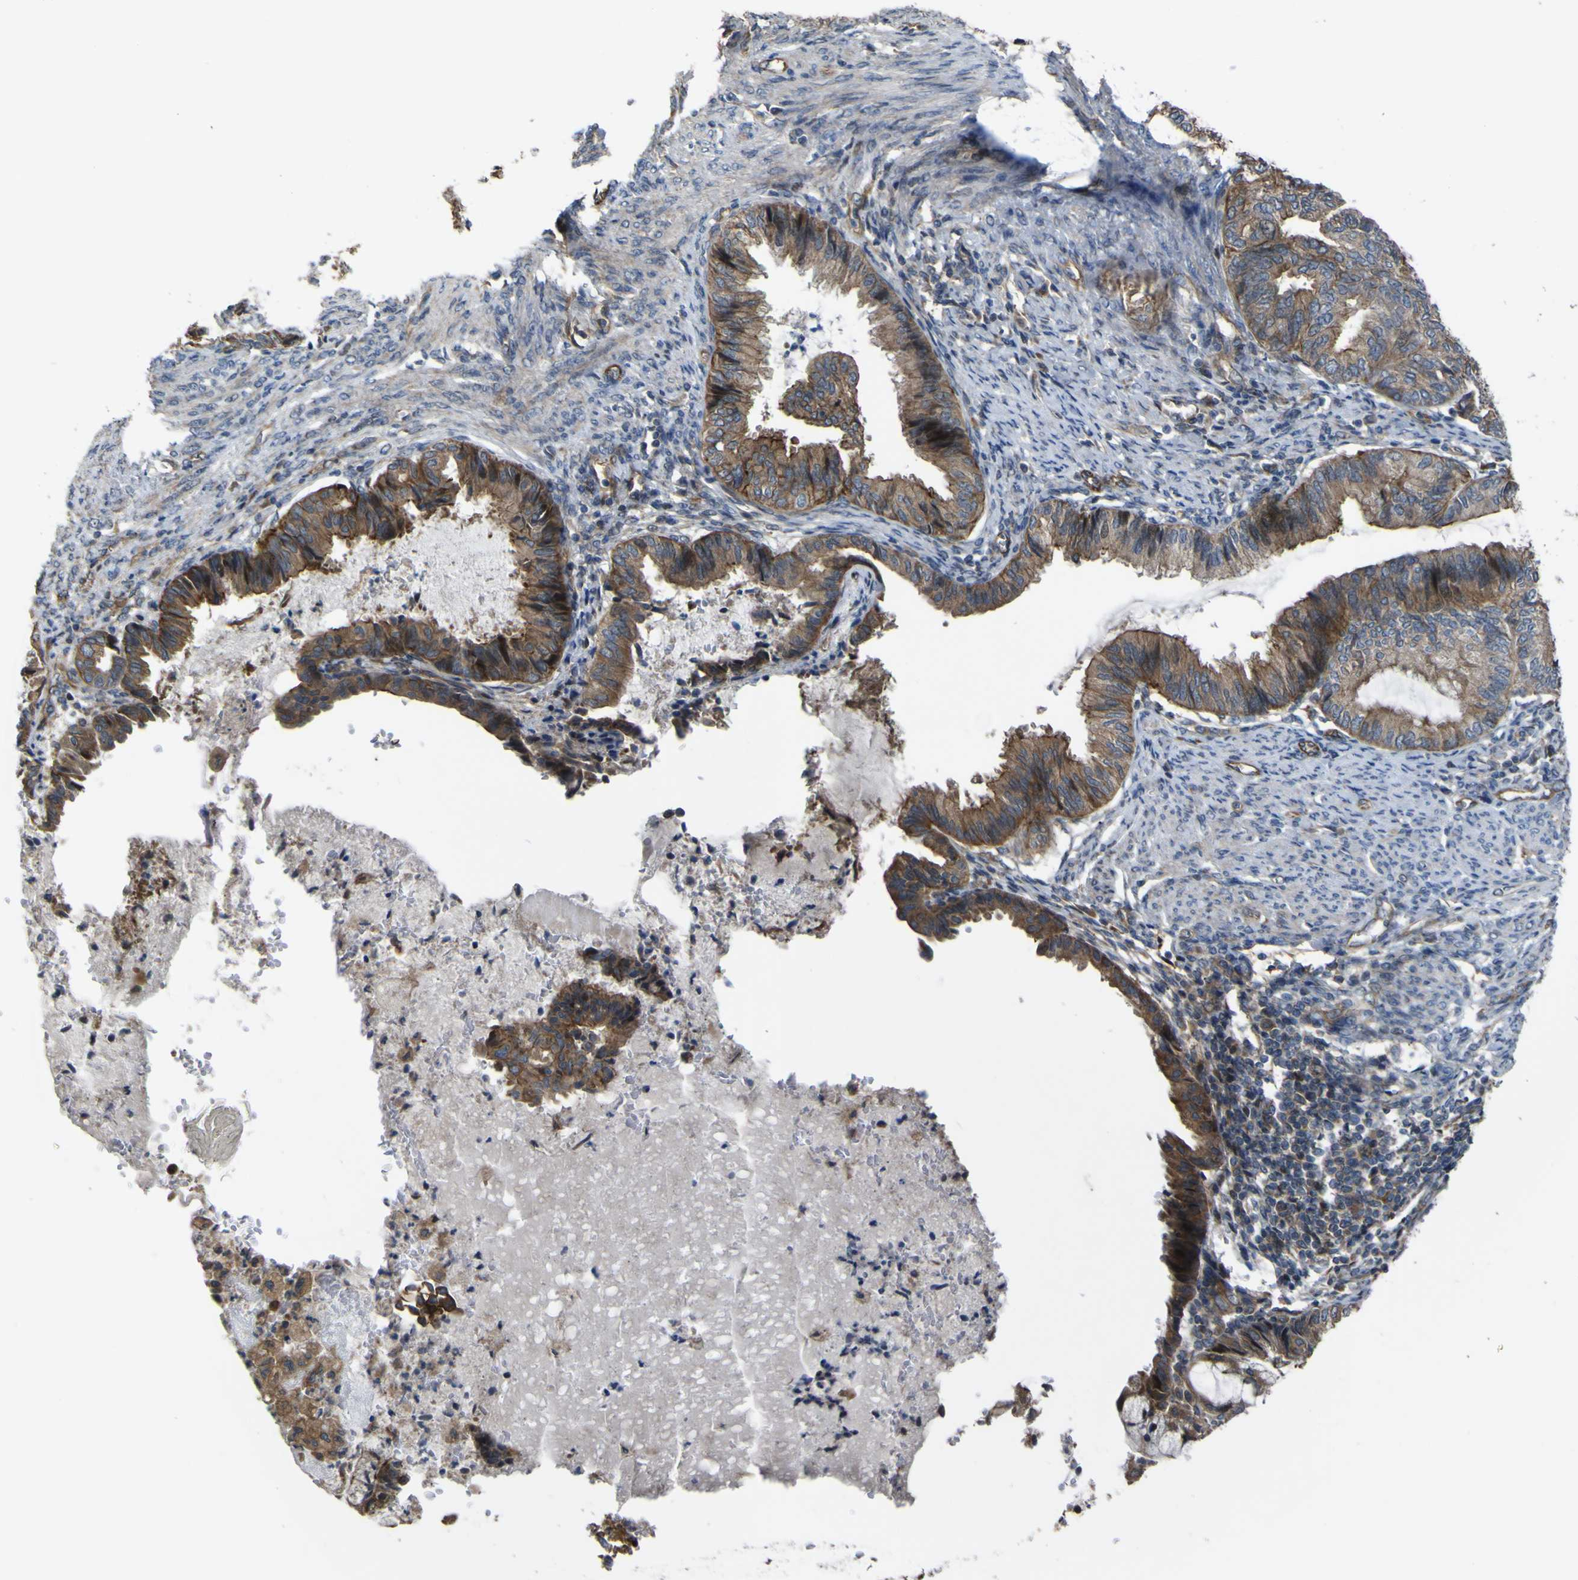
{"staining": {"intensity": "moderate", "quantity": ">75%", "location": "cytoplasmic/membranous"}, "tissue": "endometrial cancer", "cell_type": "Tumor cells", "image_type": "cancer", "snomed": [{"axis": "morphology", "description": "Adenocarcinoma, NOS"}, {"axis": "topography", "description": "Endometrium"}], "caption": "This is a histology image of immunohistochemistry staining of endometrial cancer (adenocarcinoma), which shows moderate positivity in the cytoplasmic/membranous of tumor cells.", "gene": "FBXO30", "patient": {"sex": "female", "age": 86}}